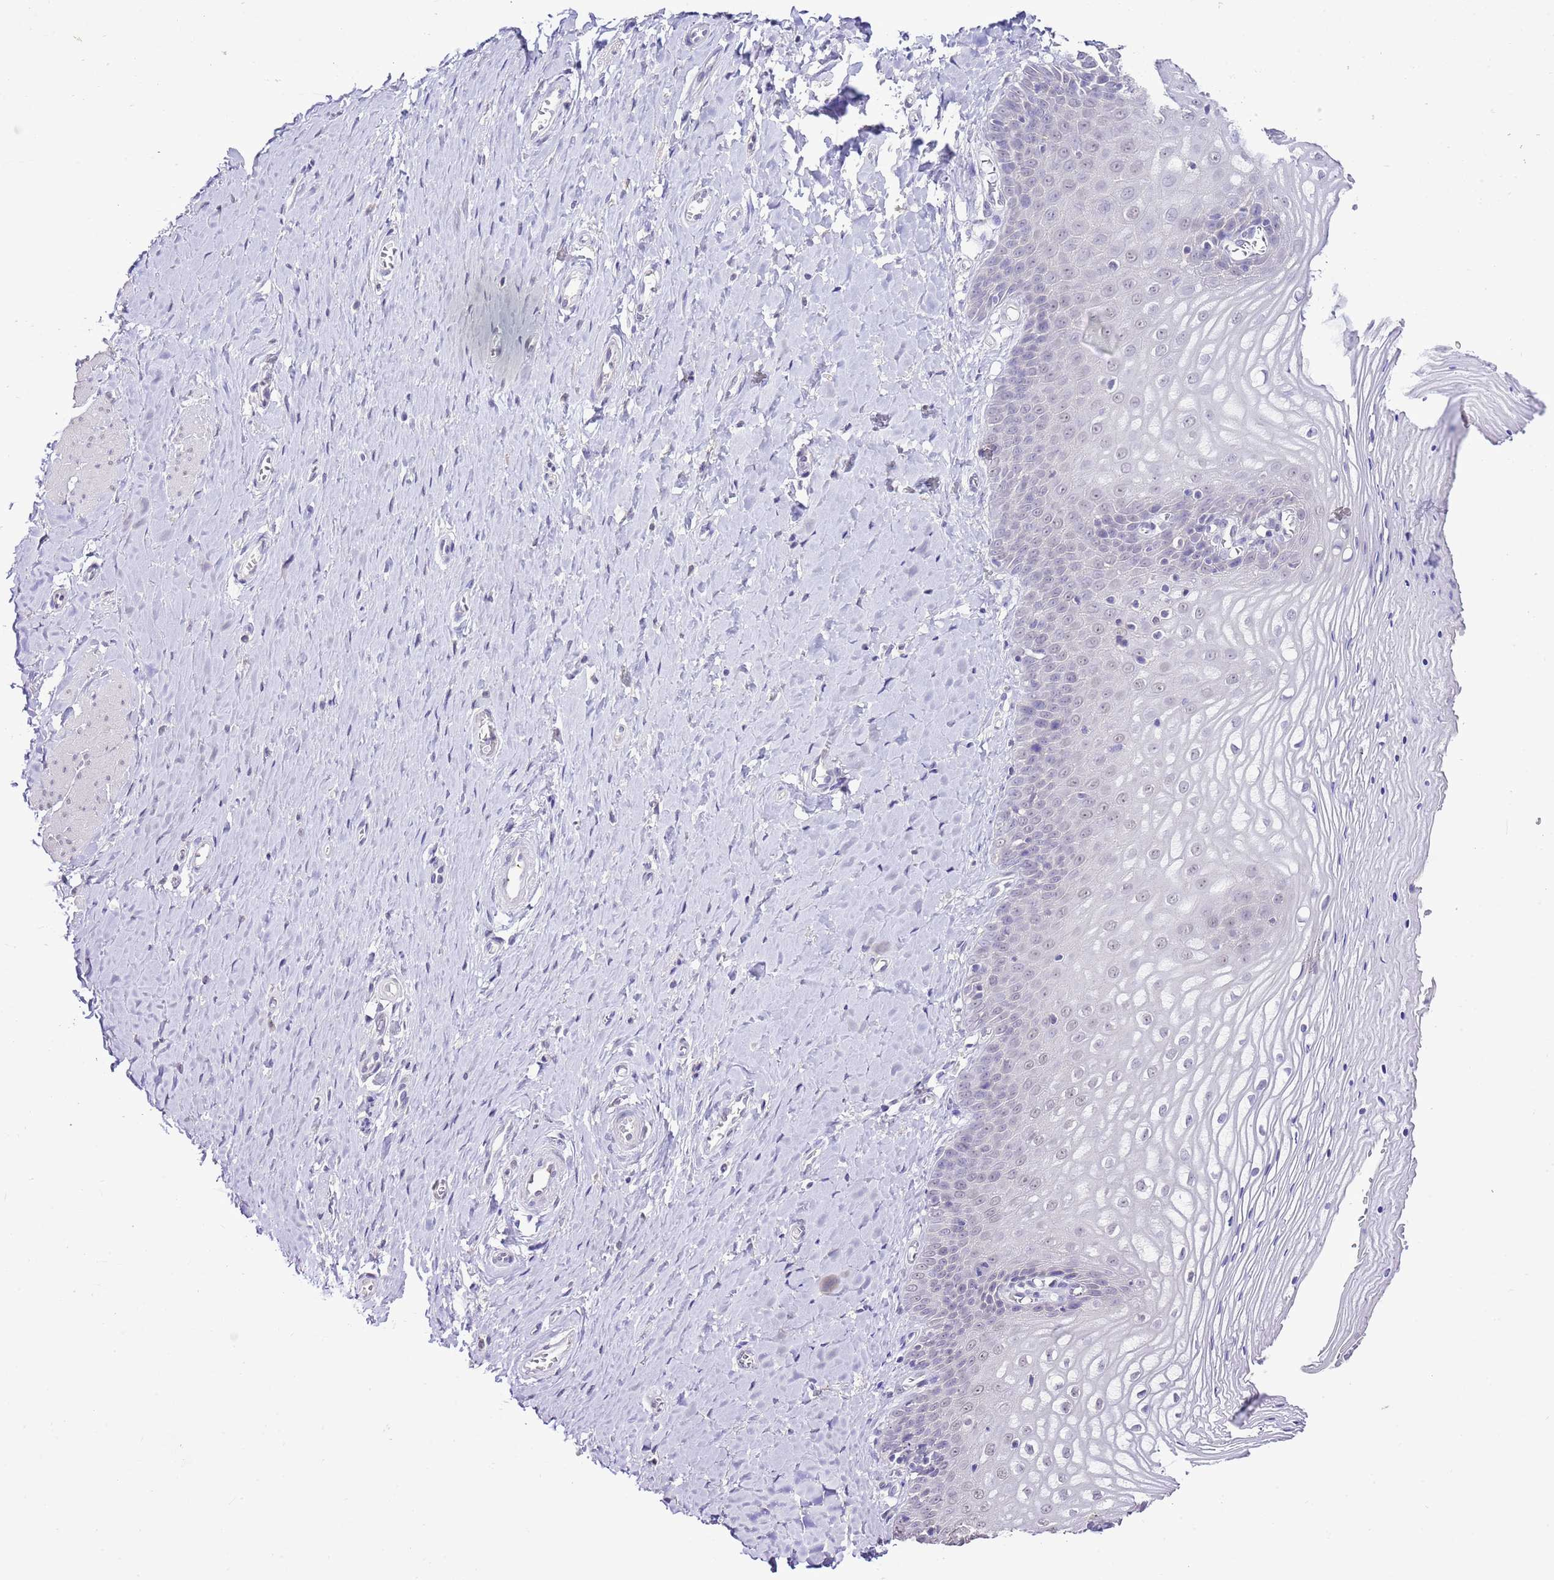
{"staining": {"intensity": "weak", "quantity": "<25%", "location": "nuclear"}, "tissue": "vagina", "cell_type": "Squamous epithelial cells", "image_type": "normal", "snomed": [{"axis": "morphology", "description": "Normal tissue, NOS"}, {"axis": "topography", "description": "Vagina"}], "caption": "The histopathology image shows no staining of squamous epithelial cells in unremarkable vagina.", "gene": "IZUMO4", "patient": {"sex": "female", "age": 65}}